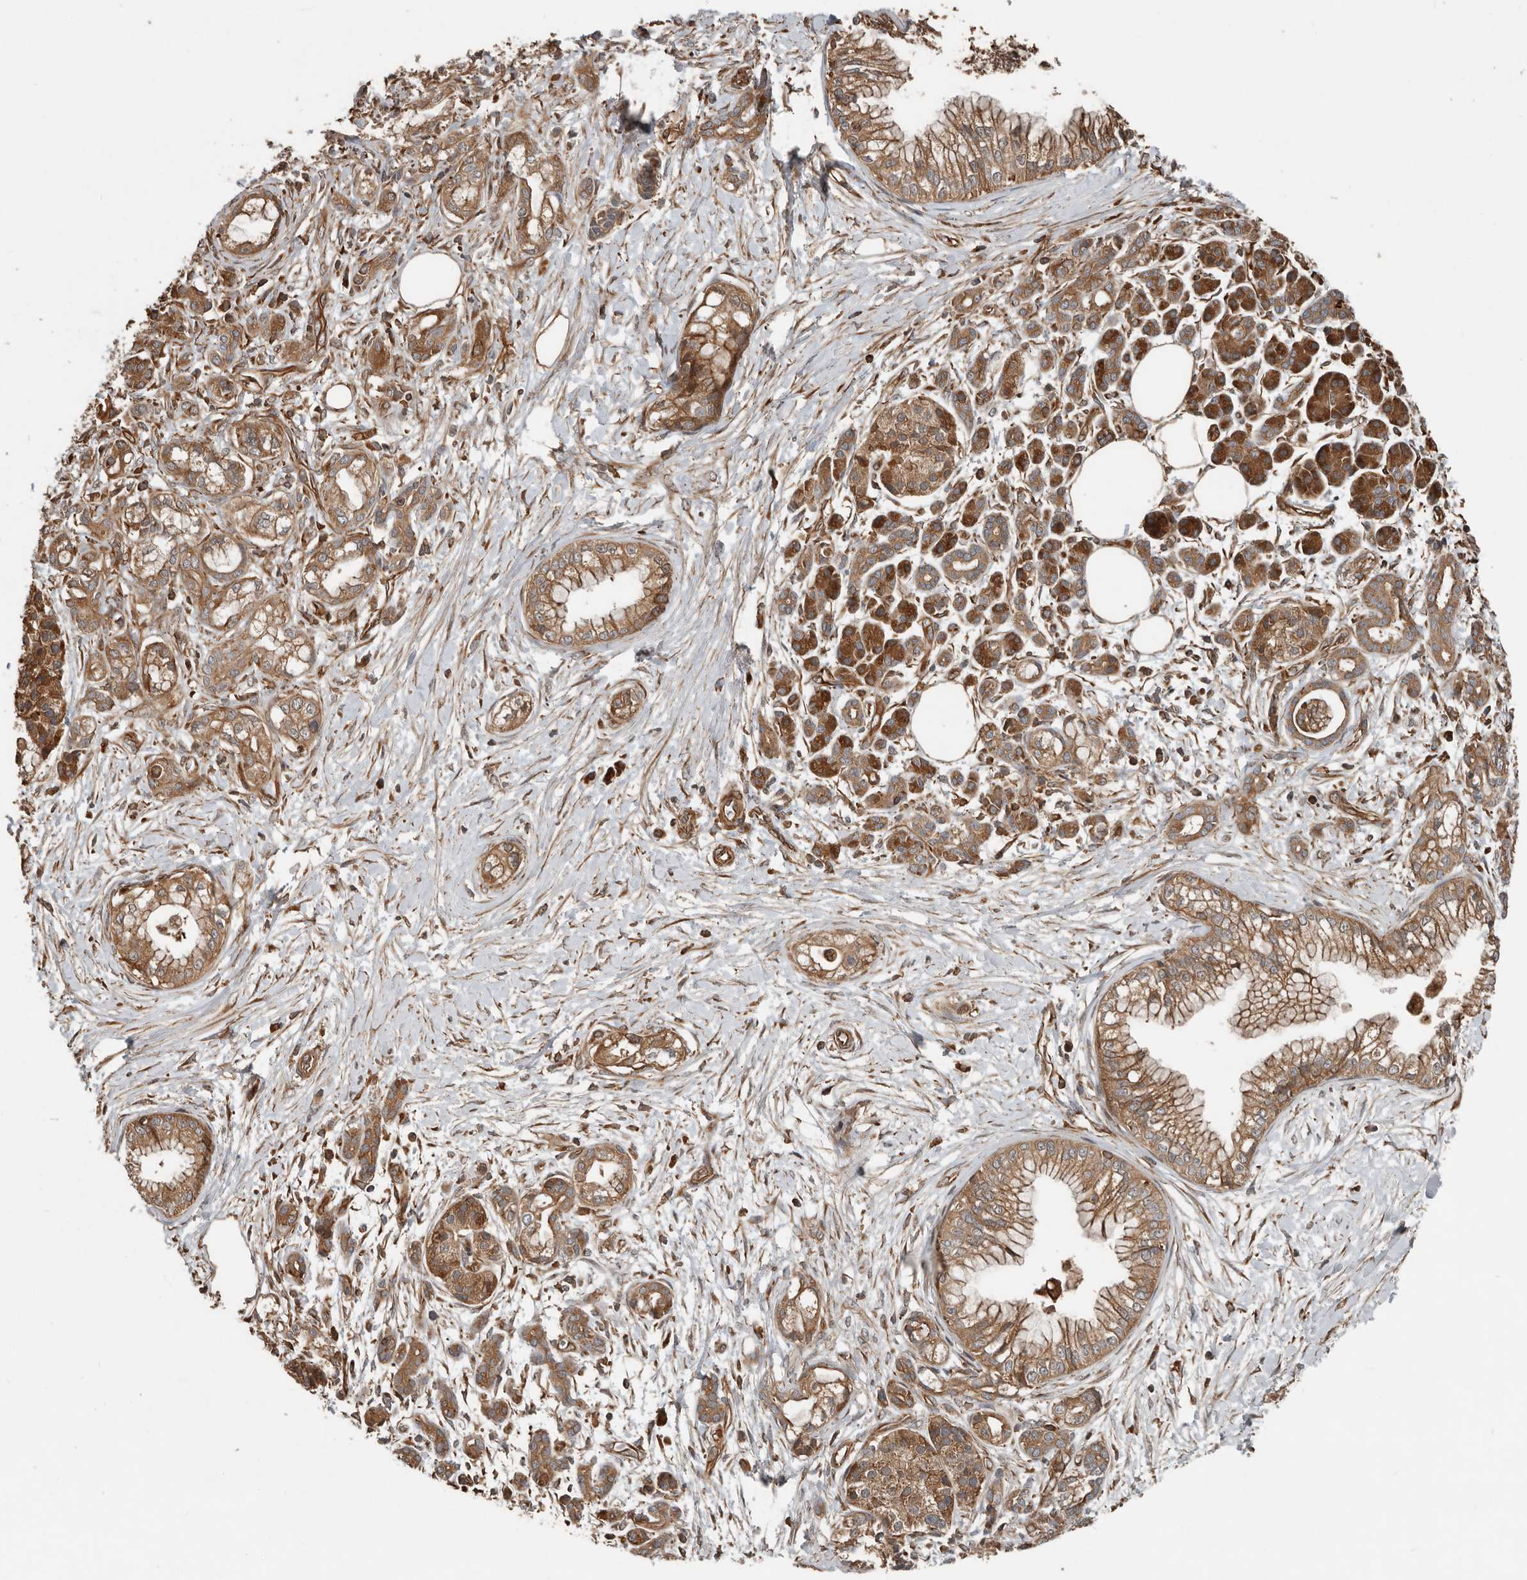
{"staining": {"intensity": "moderate", "quantity": ">75%", "location": "cytoplasmic/membranous"}, "tissue": "pancreatic cancer", "cell_type": "Tumor cells", "image_type": "cancer", "snomed": [{"axis": "morphology", "description": "Adenocarcinoma, NOS"}, {"axis": "topography", "description": "Pancreas"}], "caption": "There is medium levels of moderate cytoplasmic/membranous positivity in tumor cells of pancreatic cancer, as demonstrated by immunohistochemical staining (brown color).", "gene": "YOD1", "patient": {"sex": "male", "age": 68}}